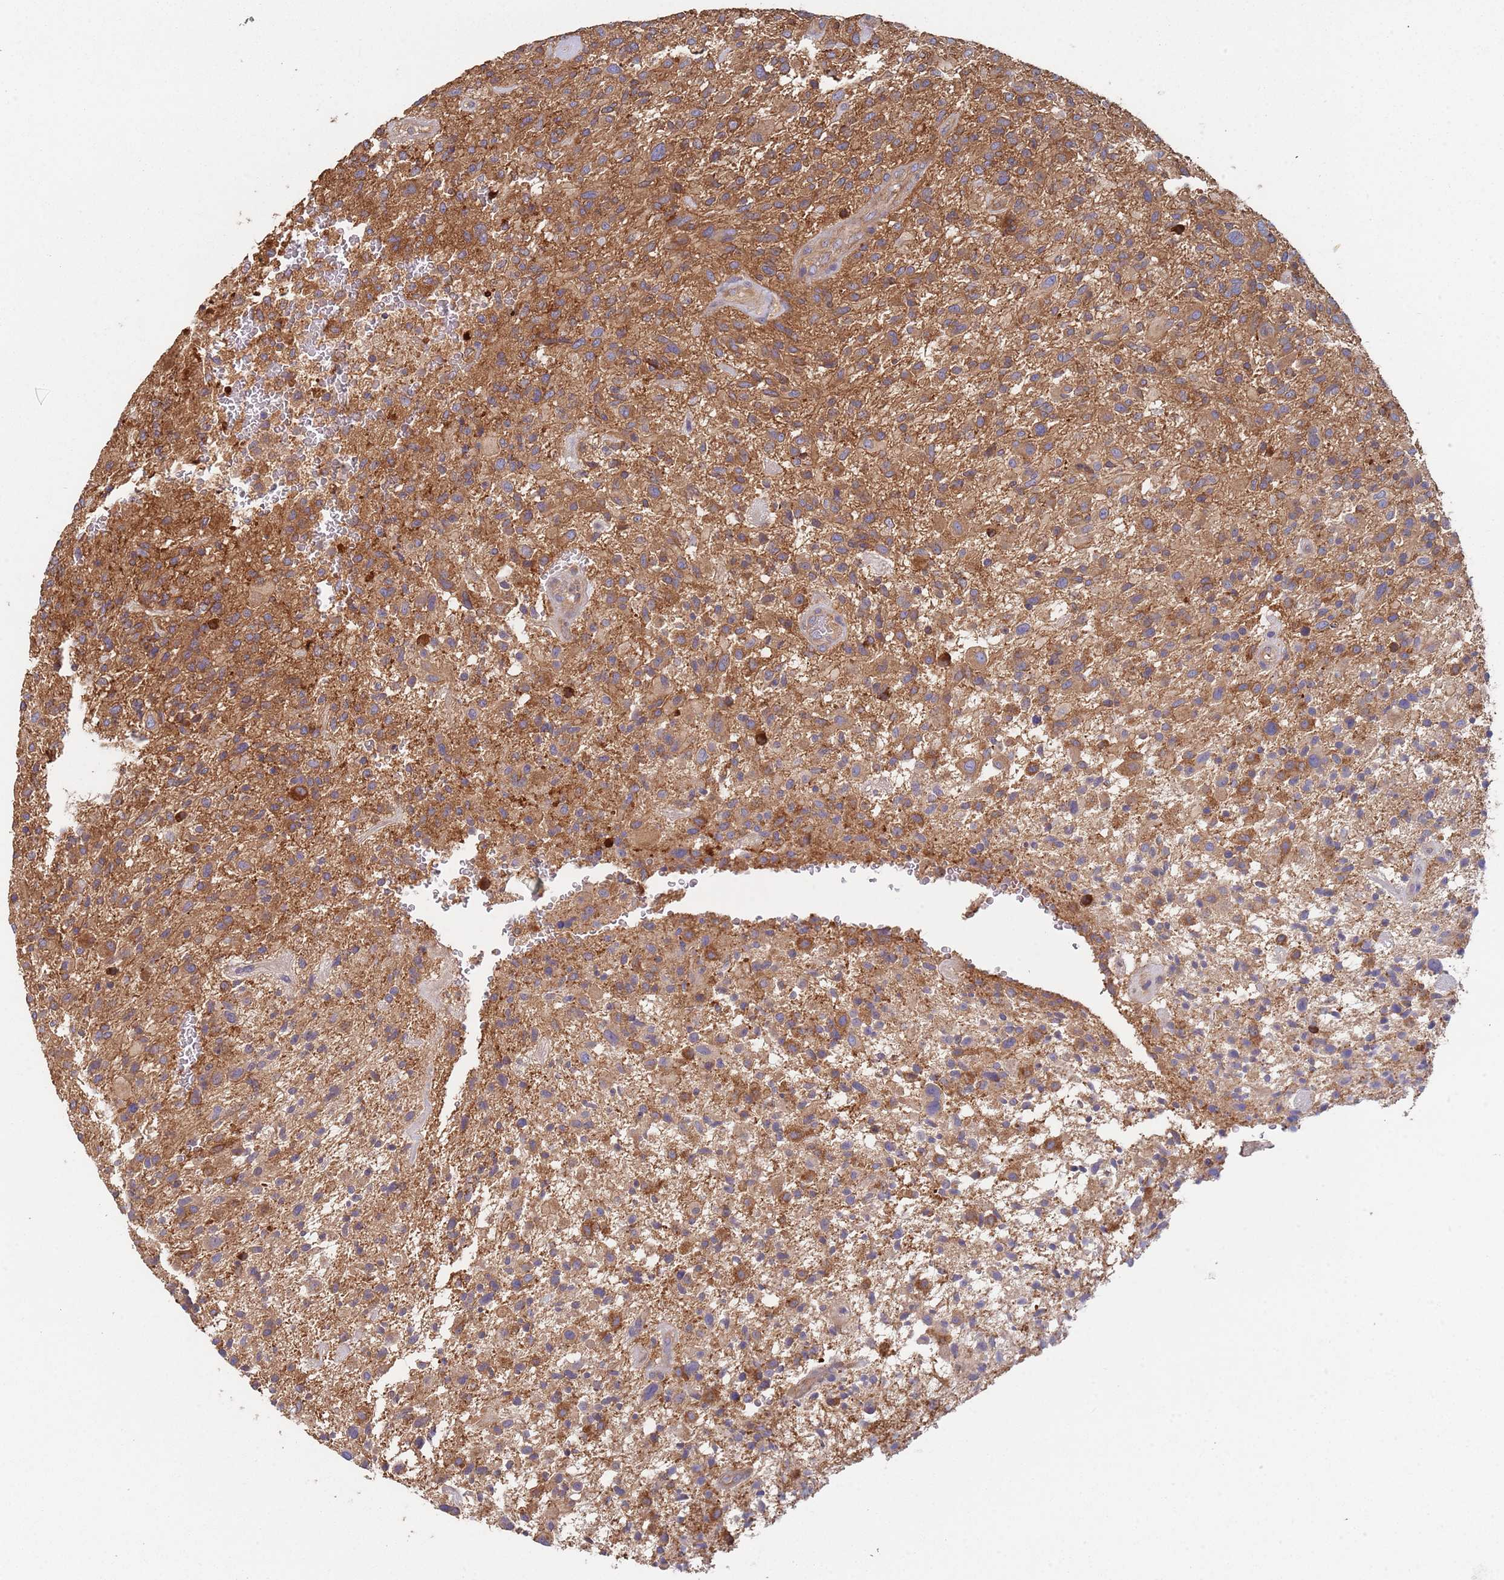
{"staining": {"intensity": "moderate", "quantity": ">75%", "location": "cytoplasmic/membranous"}, "tissue": "glioma", "cell_type": "Tumor cells", "image_type": "cancer", "snomed": [{"axis": "morphology", "description": "Glioma, malignant, High grade"}, {"axis": "topography", "description": "Brain"}], "caption": "The image shows immunohistochemical staining of high-grade glioma (malignant). There is moderate cytoplasmic/membranous expression is identified in about >75% of tumor cells.", "gene": "GDI2", "patient": {"sex": "male", "age": 47}}